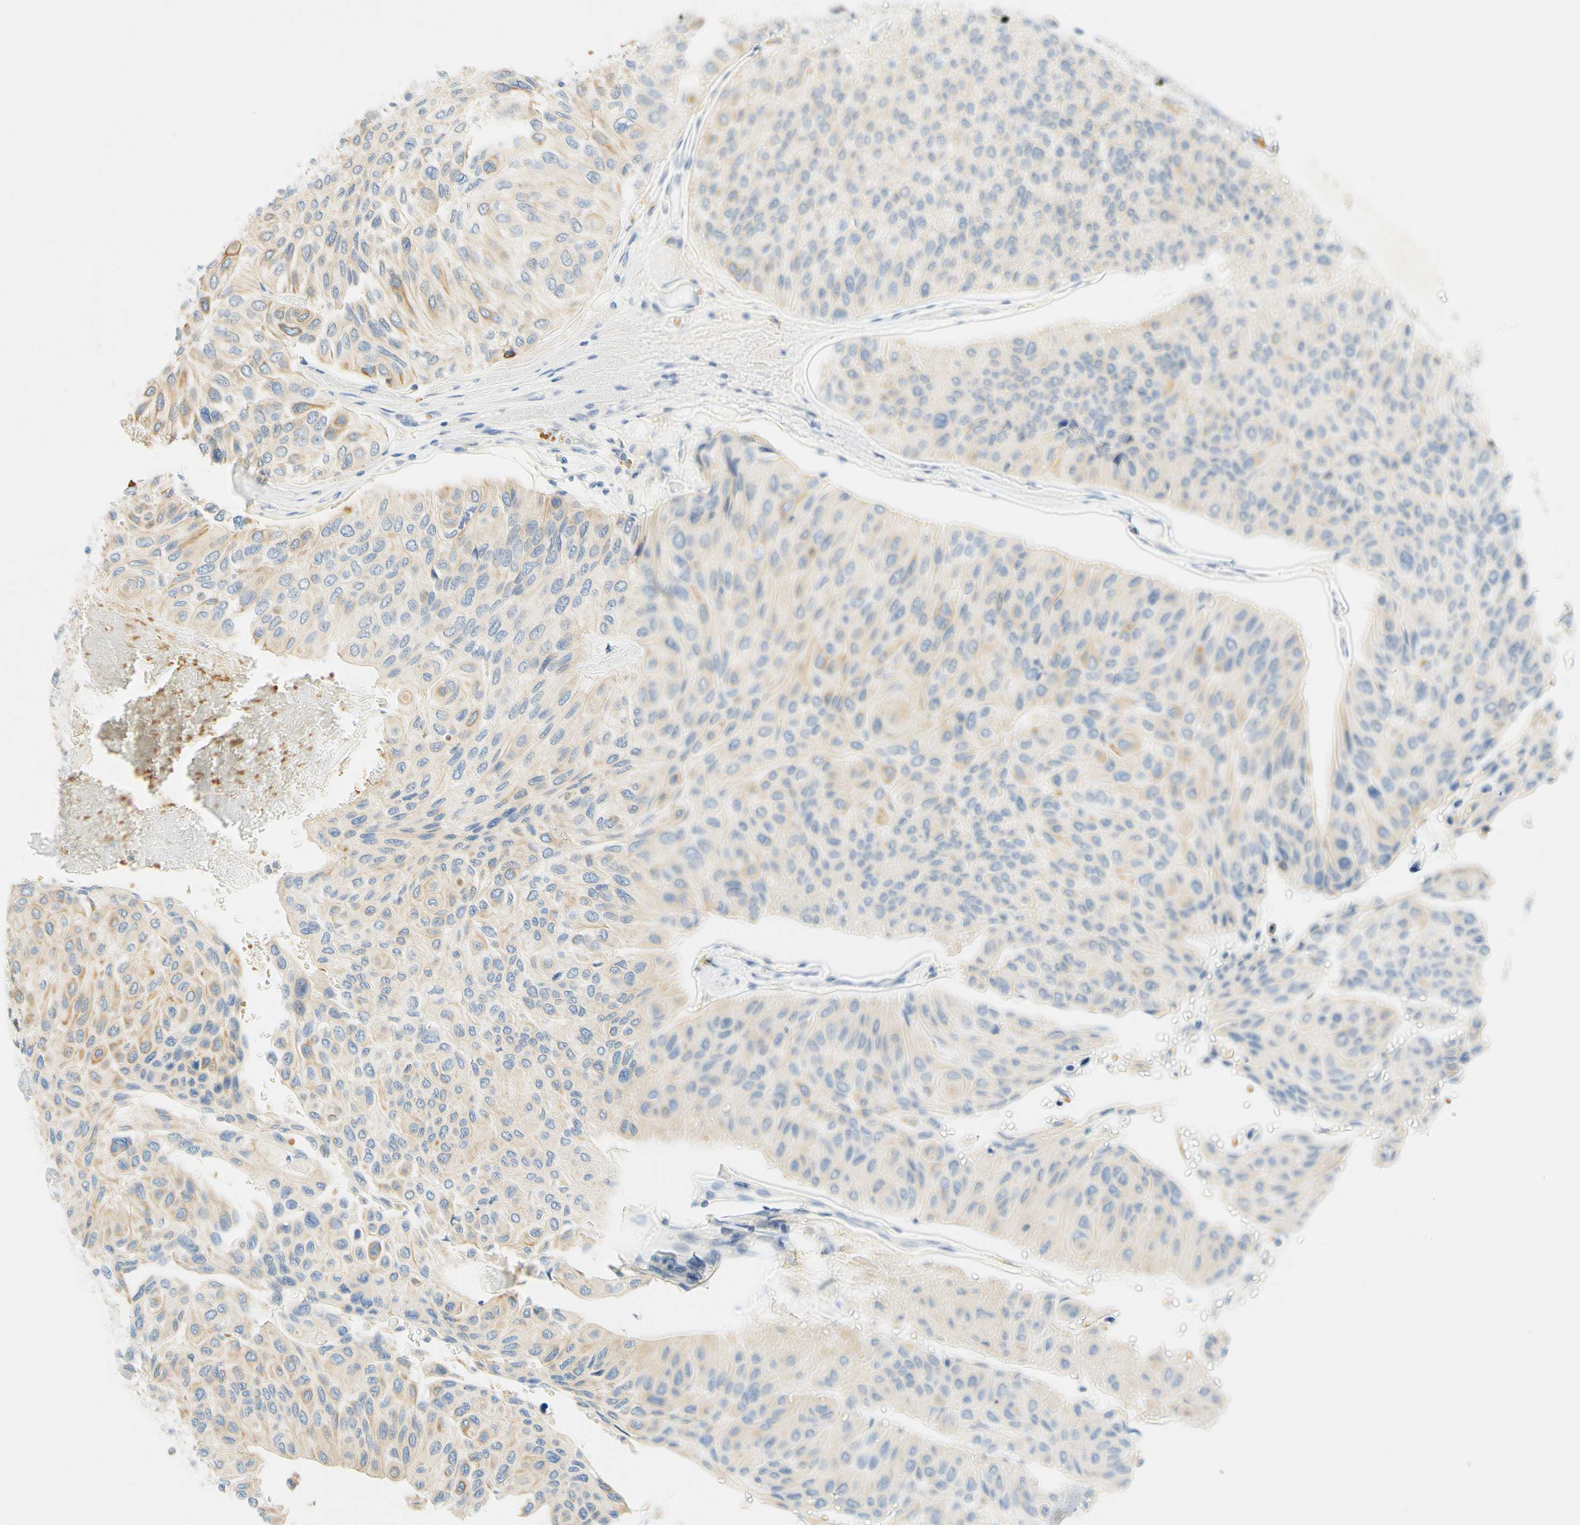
{"staining": {"intensity": "weak", "quantity": ">75%", "location": "cytoplasmic/membranous"}, "tissue": "urothelial cancer", "cell_type": "Tumor cells", "image_type": "cancer", "snomed": [{"axis": "morphology", "description": "Urothelial carcinoma, High grade"}, {"axis": "topography", "description": "Urinary bladder"}], "caption": "Immunohistochemical staining of human urothelial cancer demonstrates low levels of weak cytoplasmic/membranous staining in about >75% of tumor cells.", "gene": "ENTREP2", "patient": {"sex": "male", "age": 66}}